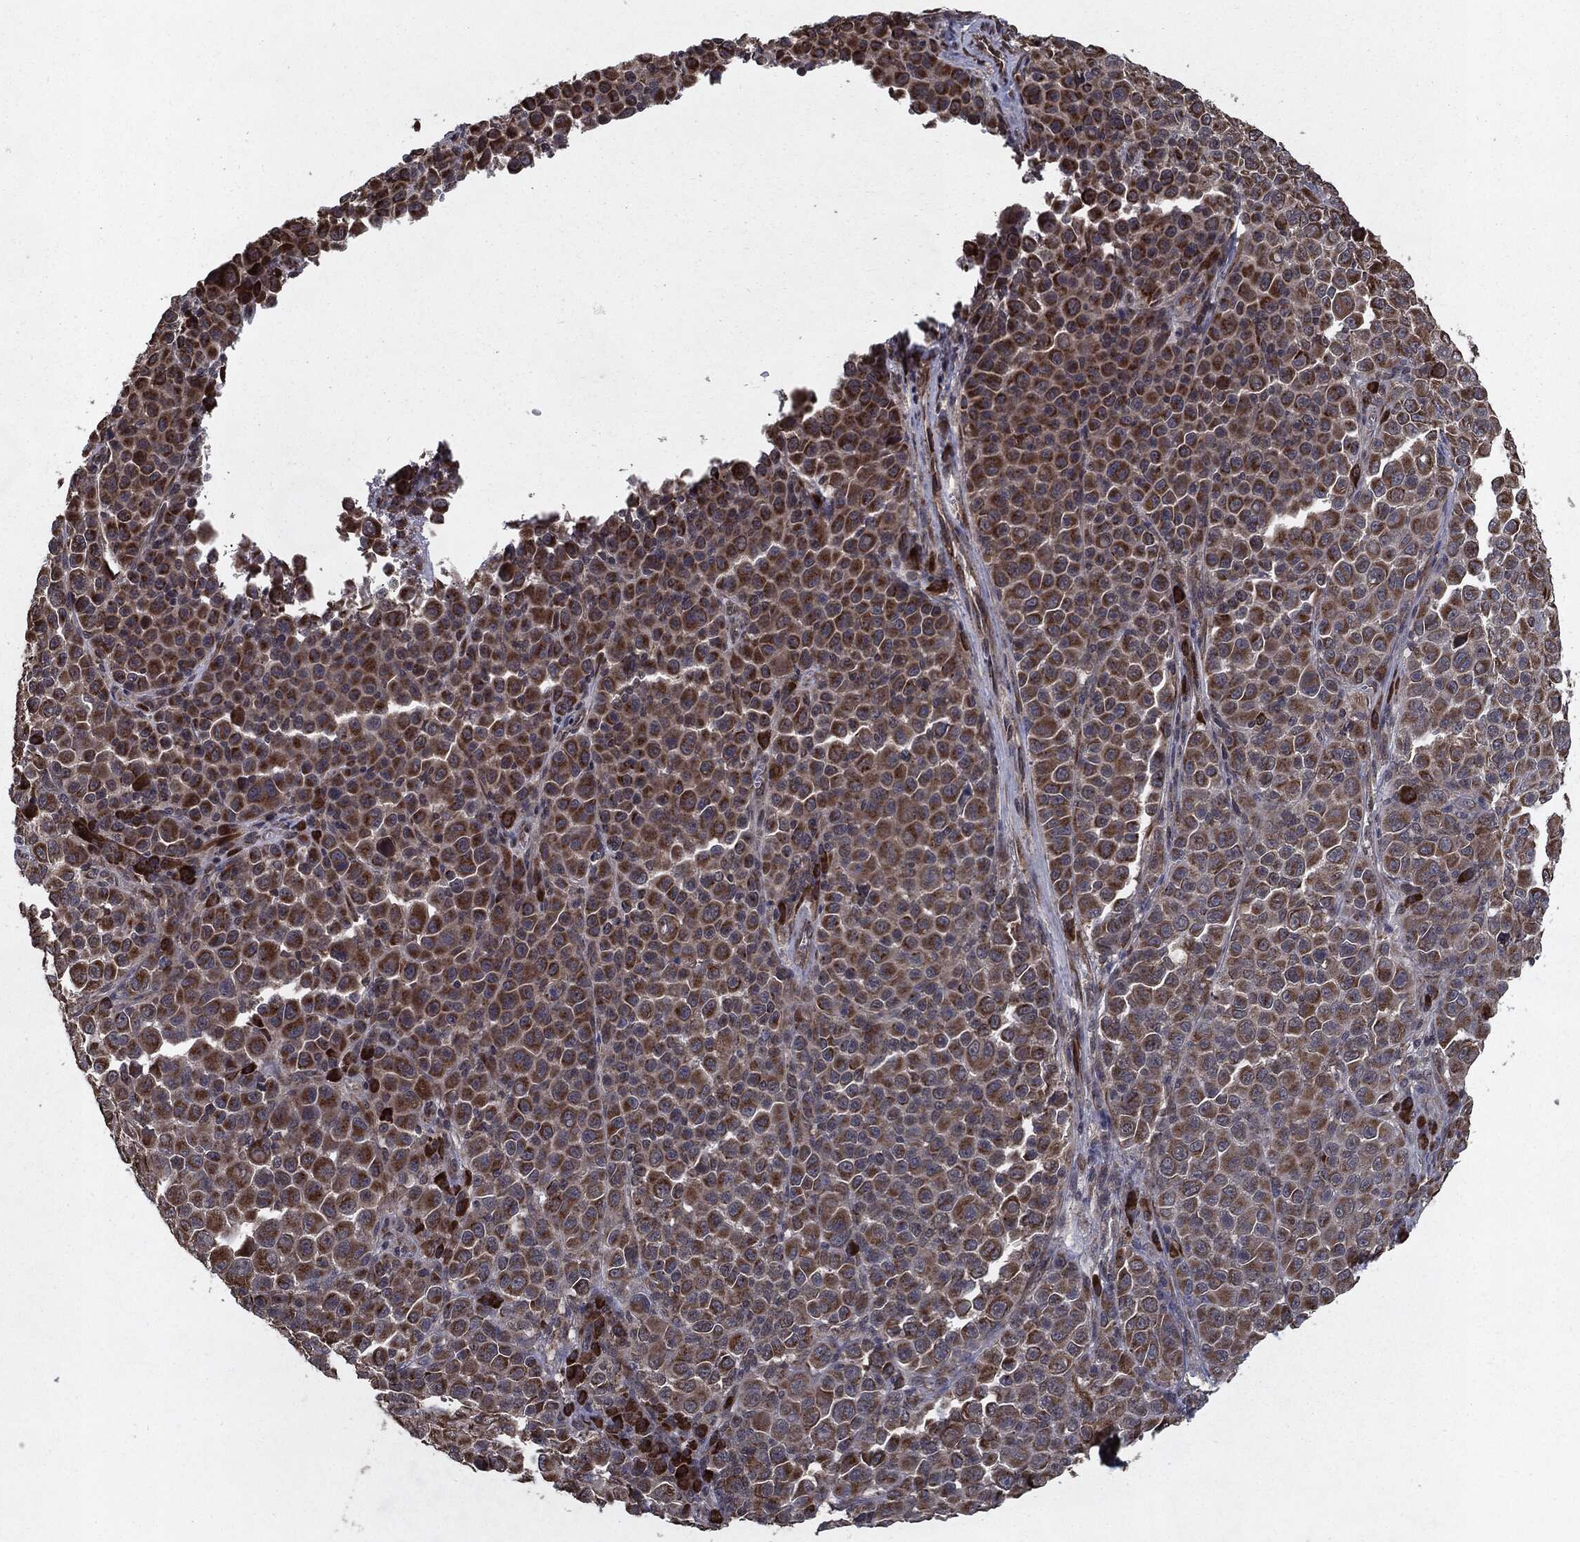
{"staining": {"intensity": "strong", "quantity": "25%-75%", "location": "cytoplasmic/membranous"}, "tissue": "melanoma", "cell_type": "Tumor cells", "image_type": "cancer", "snomed": [{"axis": "morphology", "description": "Malignant melanoma, NOS"}, {"axis": "topography", "description": "Skin"}], "caption": "IHC of malignant melanoma demonstrates high levels of strong cytoplasmic/membranous expression in about 25%-75% of tumor cells.", "gene": "HDAC5", "patient": {"sex": "female", "age": 57}}